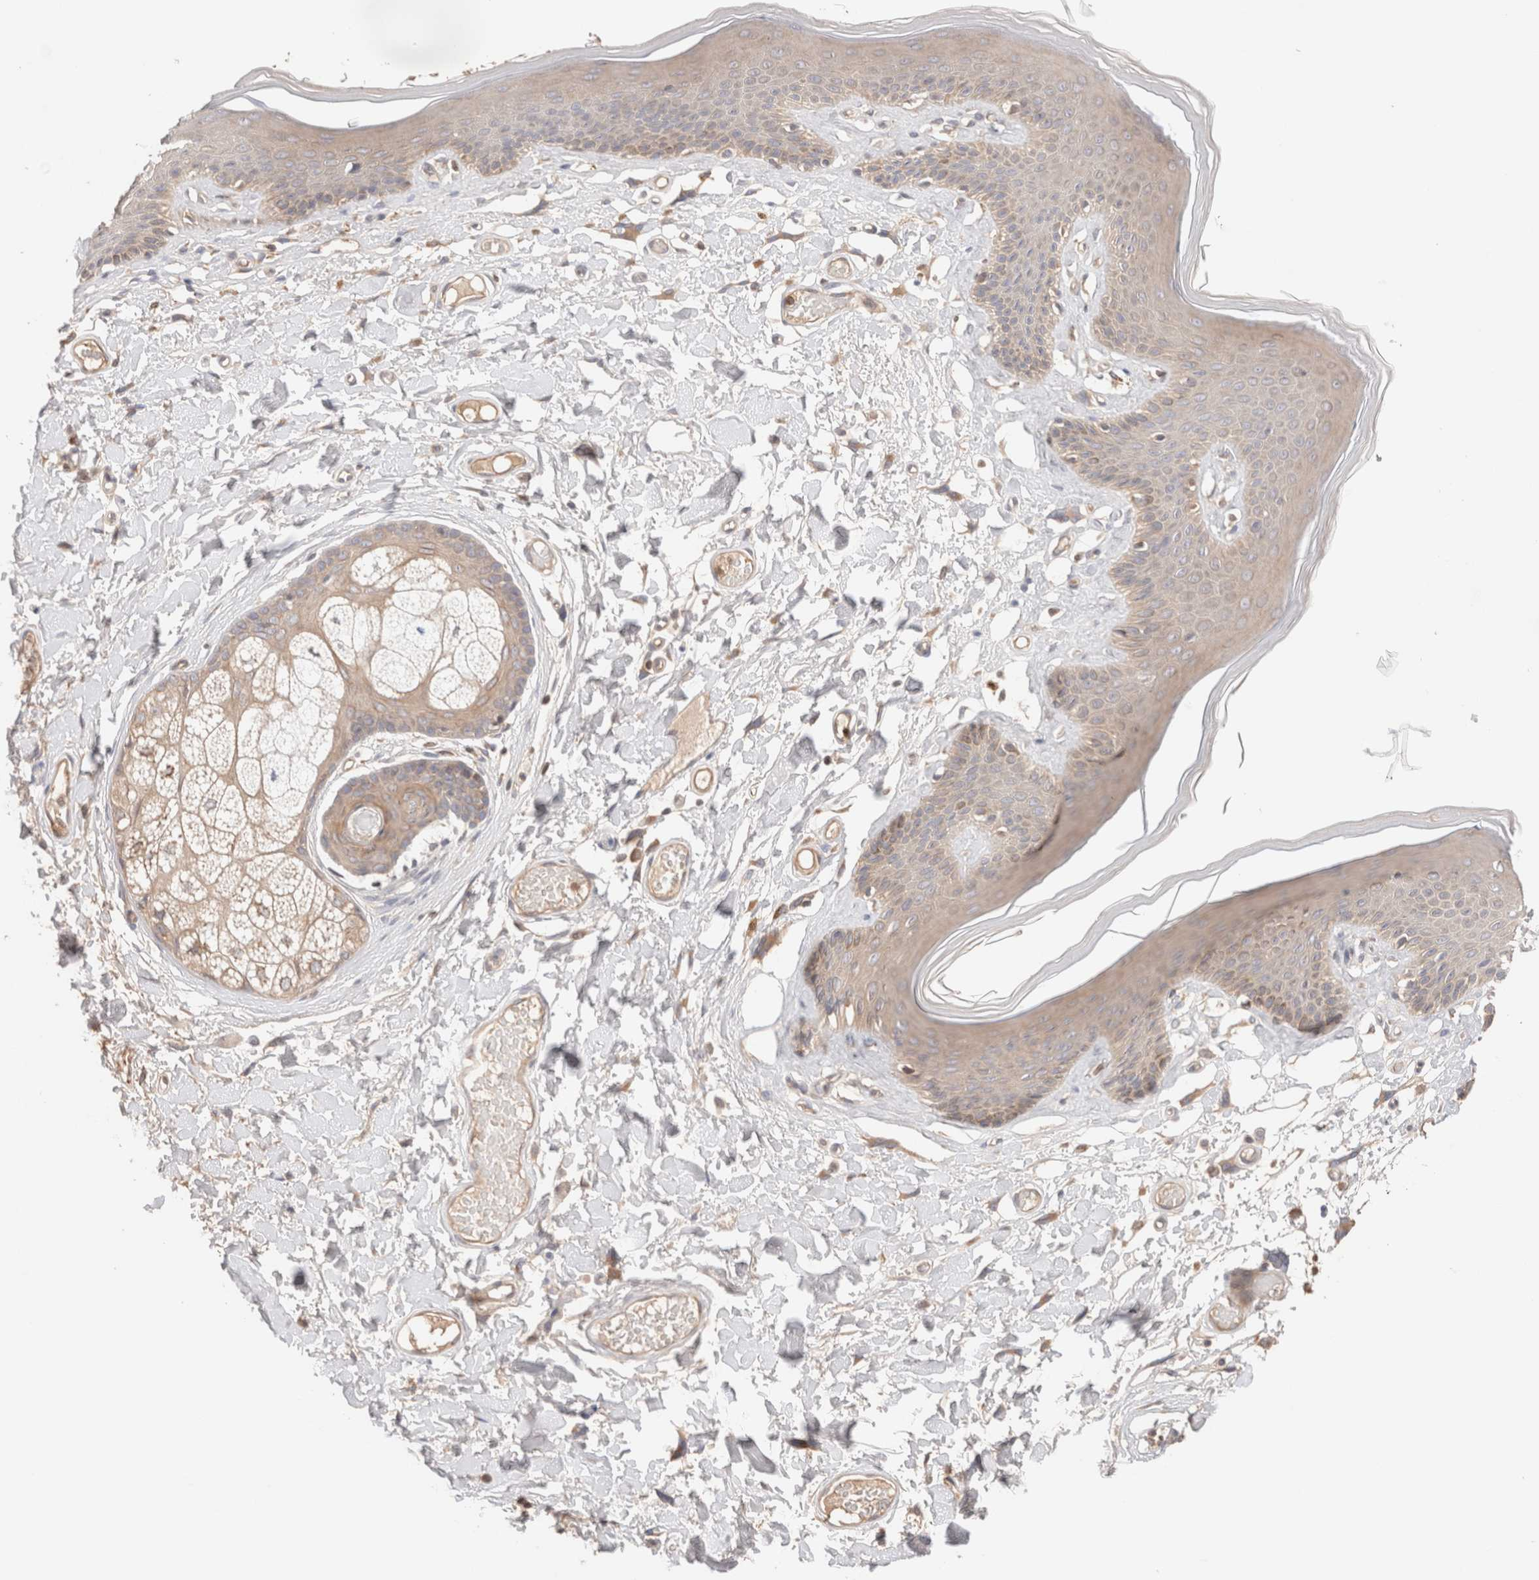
{"staining": {"intensity": "weak", "quantity": ">75%", "location": "cytoplasmic/membranous"}, "tissue": "skin", "cell_type": "Epidermal cells", "image_type": "normal", "snomed": [{"axis": "morphology", "description": "Normal tissue, NOS"}, {"axis": "topography", "description": "Vulva"}], "caption": "Brown immunohistochemical staining in unremarkable human skin shows weak cytoplasmic/membranous positivity in approximately >75% of epidermal cells.", "gene": "SIKE1", "patient": {"sex": "female", "age": 73}}